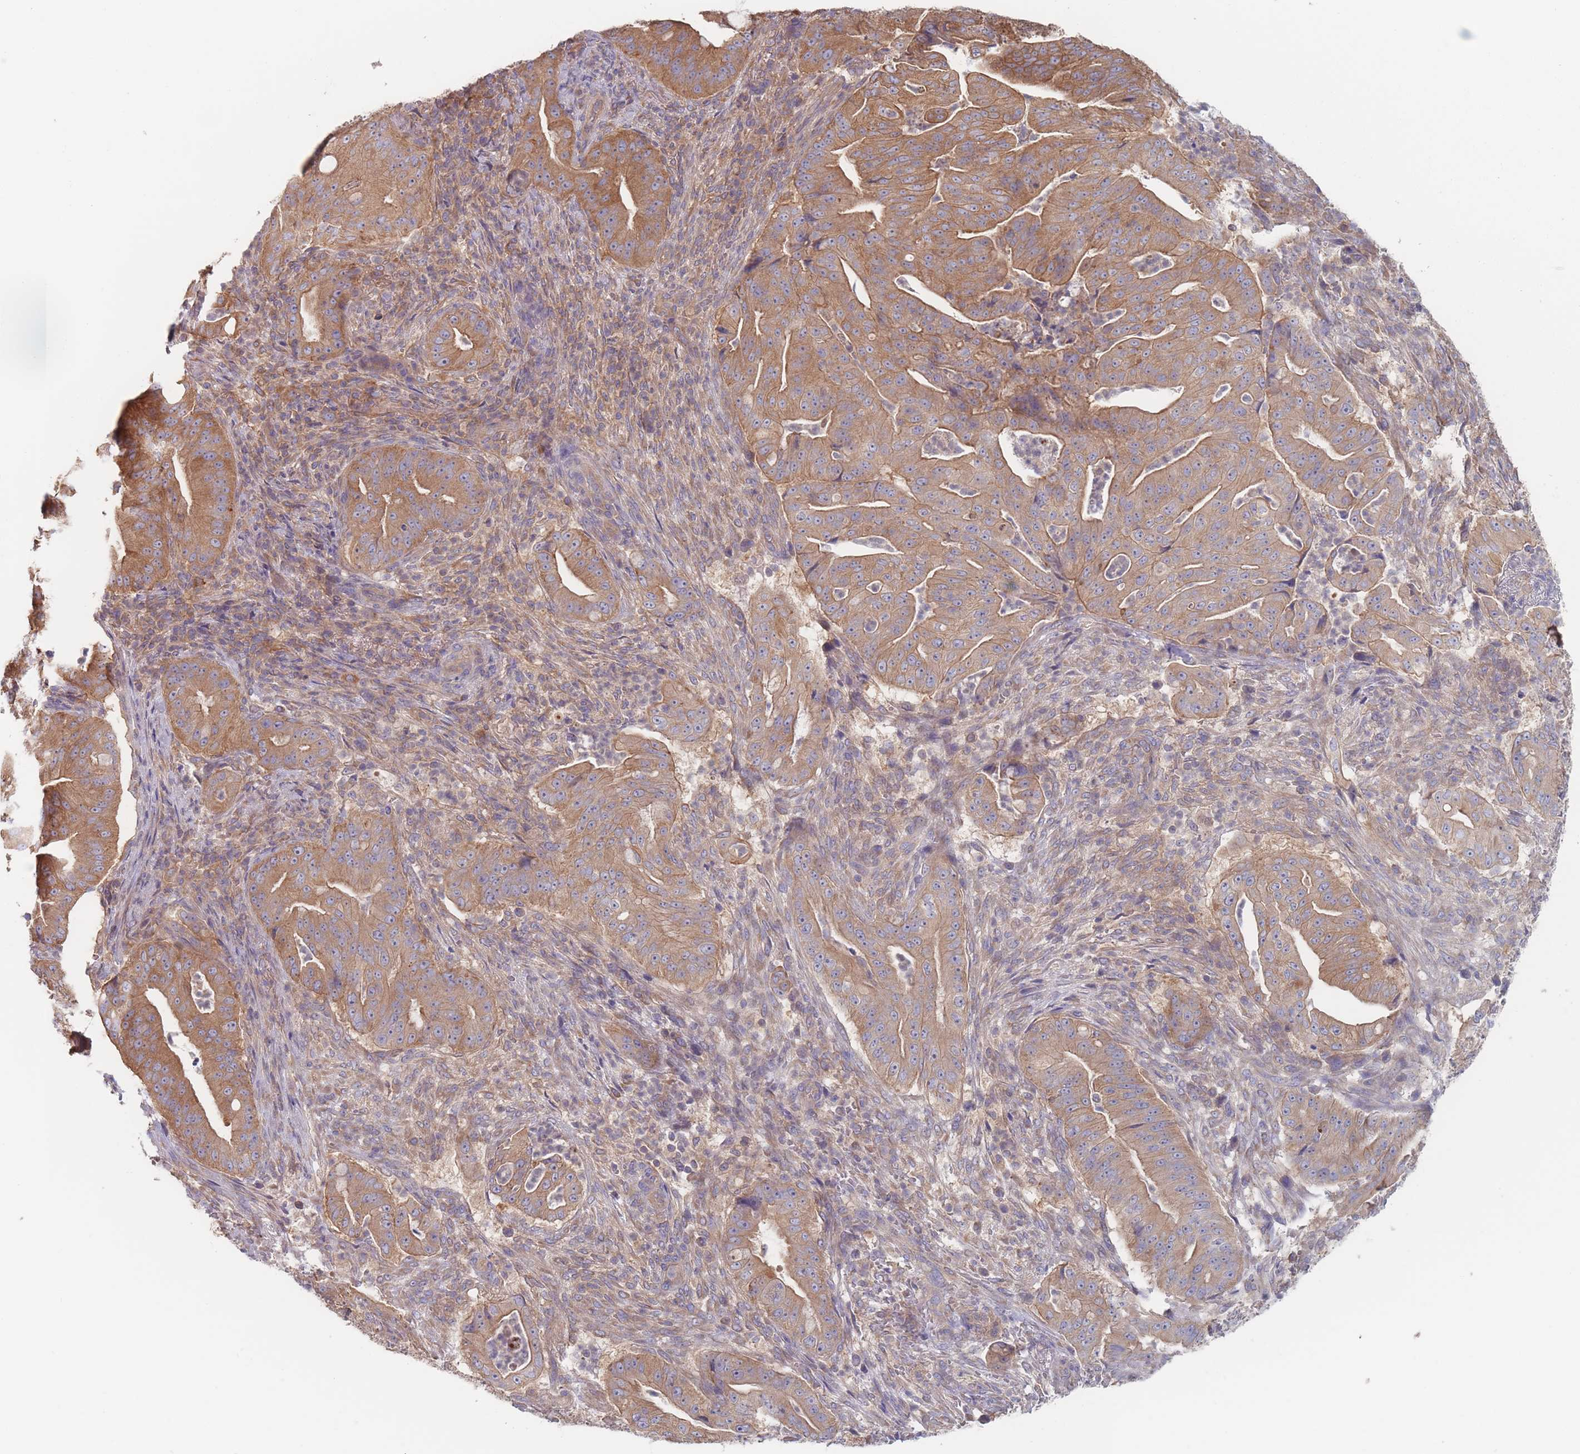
{"staining": {"intensity": "moderate", "quantity": ">75%", "location": "cytoplasmic/membranous"}, "tissue": "pancreatic cancer", "cell_type": "Tumor cells", "image_type": "cancer", "snomed": [{"axis": "morphology", "description": "Adenocarcinoma, NOS"}, {"axis": "topography", "description": "Pancreas"}], "caption": "IHC micrograph of neoplastic tissue: human pancreatic cancer stained using immunohistochemistry (IHC) displays medium levels of moderate protein expression localized specifically in the cytoplasmic/membranous of tumor cells, appearing as a cytoplasmic/membranous brown color.", "gene": "EFCC1", "patient": {"sex": "male", "age": 71}}